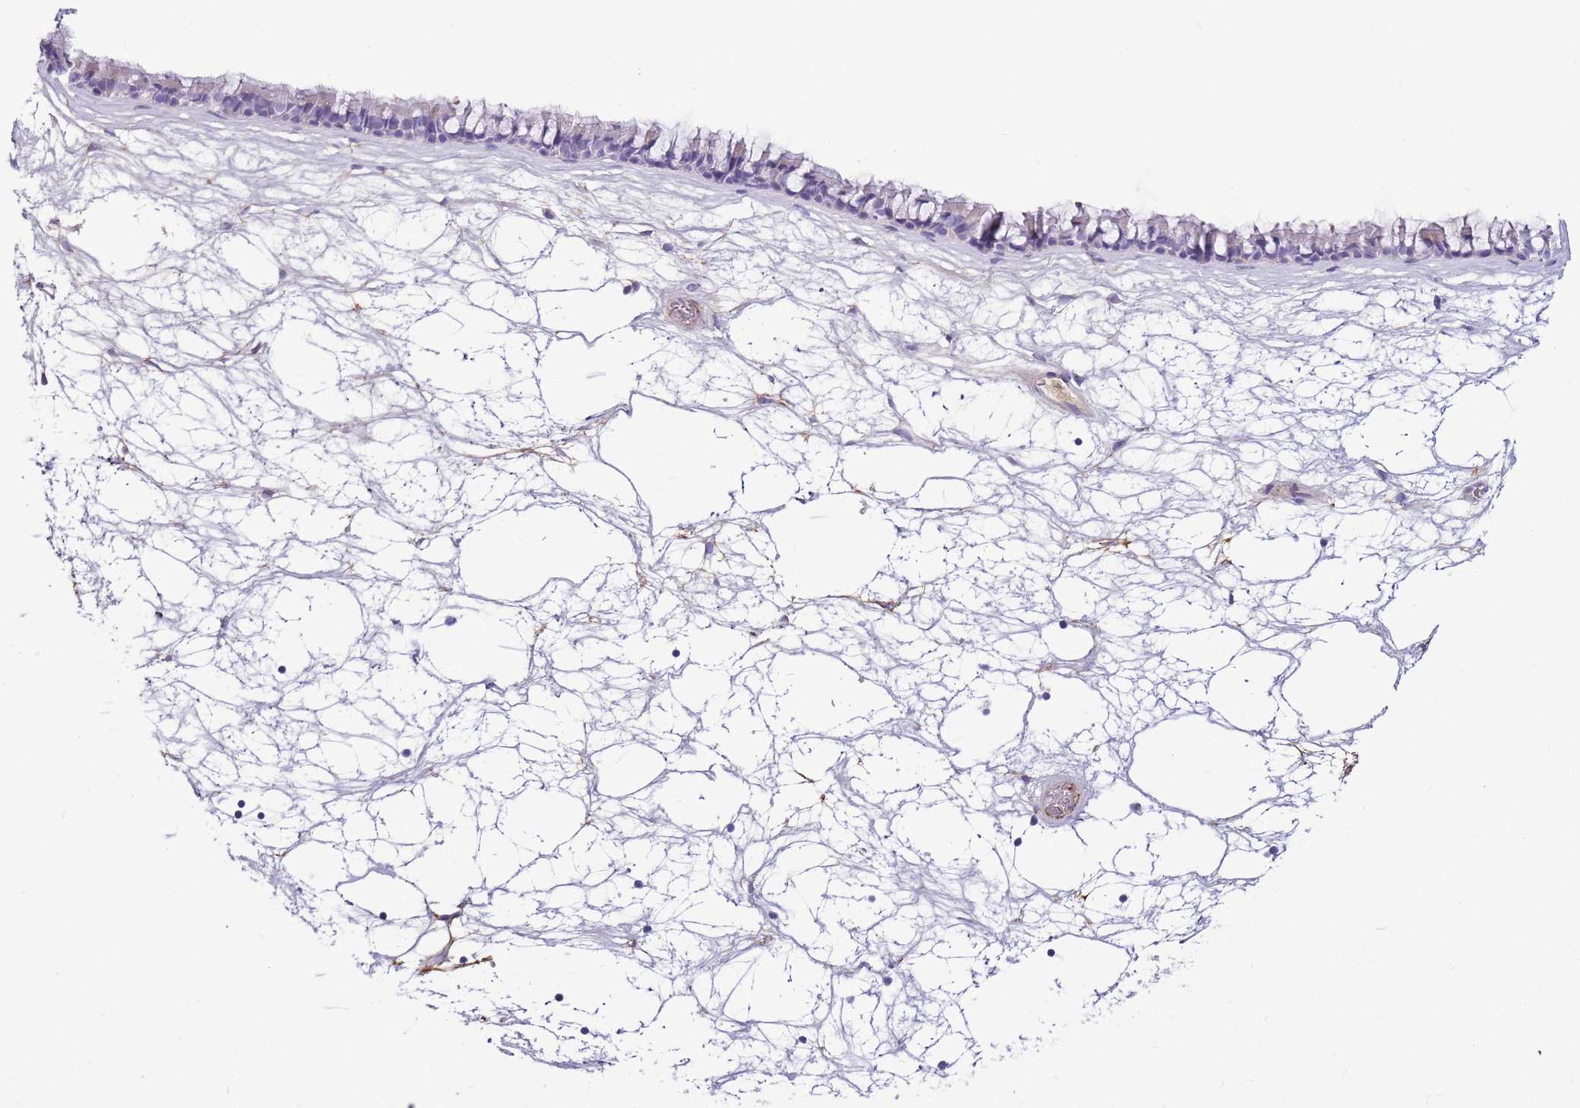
{"staining": {"intensity": "negative", "quantity": "none", "location": "none"}, "tissue": "nasopharynx", "cell_type": "Respiratory epithelial cells", "image_type": "normal", "snomed": [{"axis": "morphology", "description": "Normal tissue, NOS"}, {"axis": "topography", "description": "Nasopharynx"}], "caption": "IHC micrograph of unremarkable nasopharynx: human nasopharynx stained with DAB (3,3'-diaminobenzidine) displays no significant protein positivity in respiratory epithelial cells.", "gene": "LEPROTL1", "patient": {"sex": "male", "age": 64}}